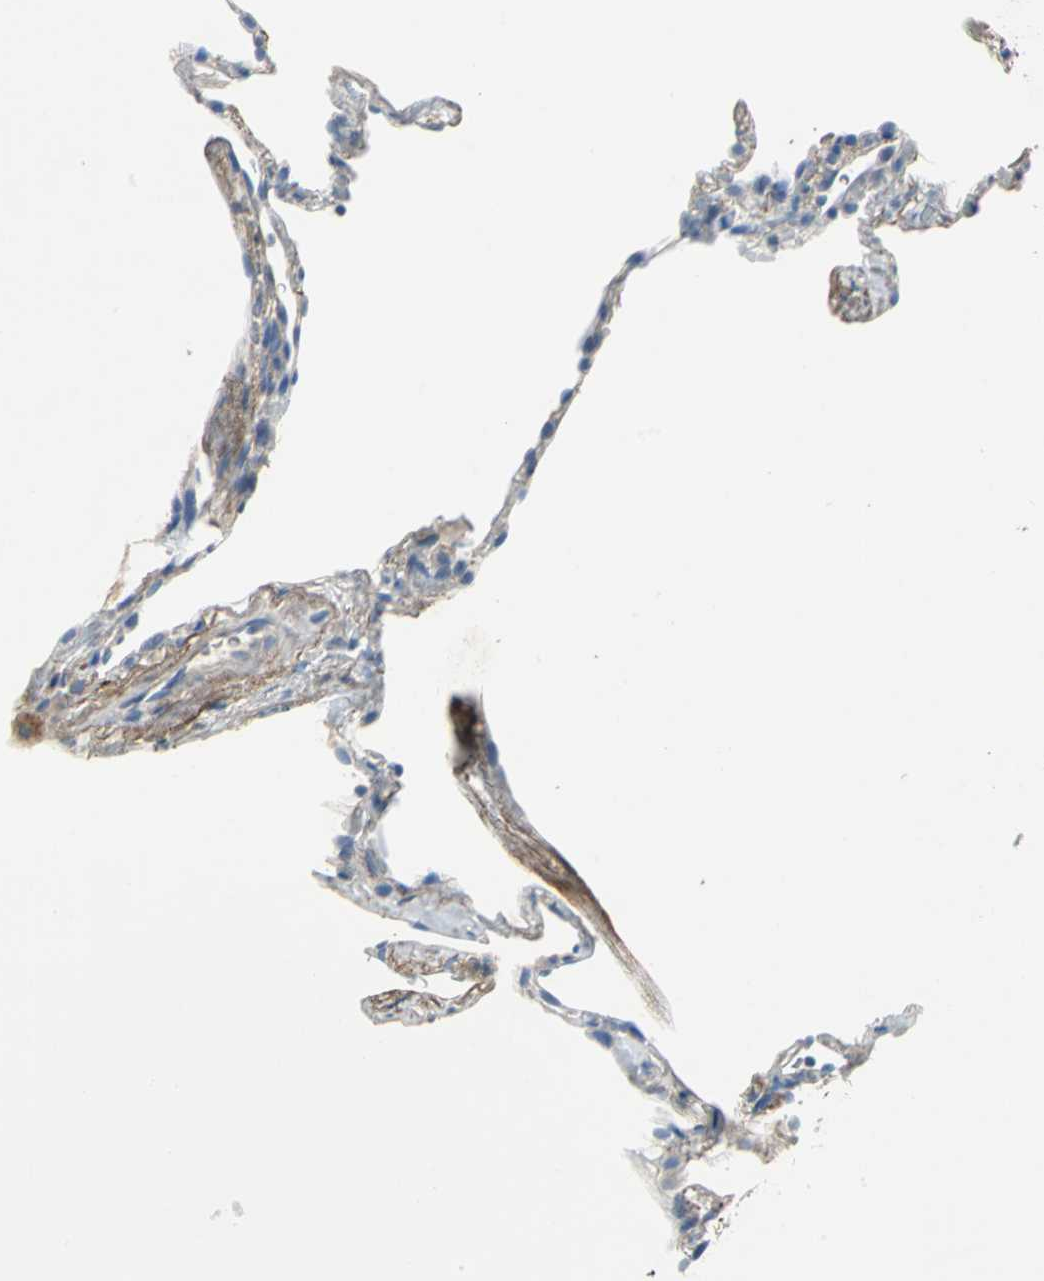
{"staining": {"intensity": "negative", "quantity": "none", "location": "none"}, "tissue": "lung", "cell_type": "Alveolar cells", "image_type": "normal", "snomed": [{"axis": "morphology", "description": "Normal tissue, NOS"}, {"axis": "topography", "description": "Lung"}], "caption": "Alveolar cells show no significant expression in benign lung. Nuclei are stained in blue.", "gene": "PTGDS", "patient": {"sex": "male", "age": 59}}